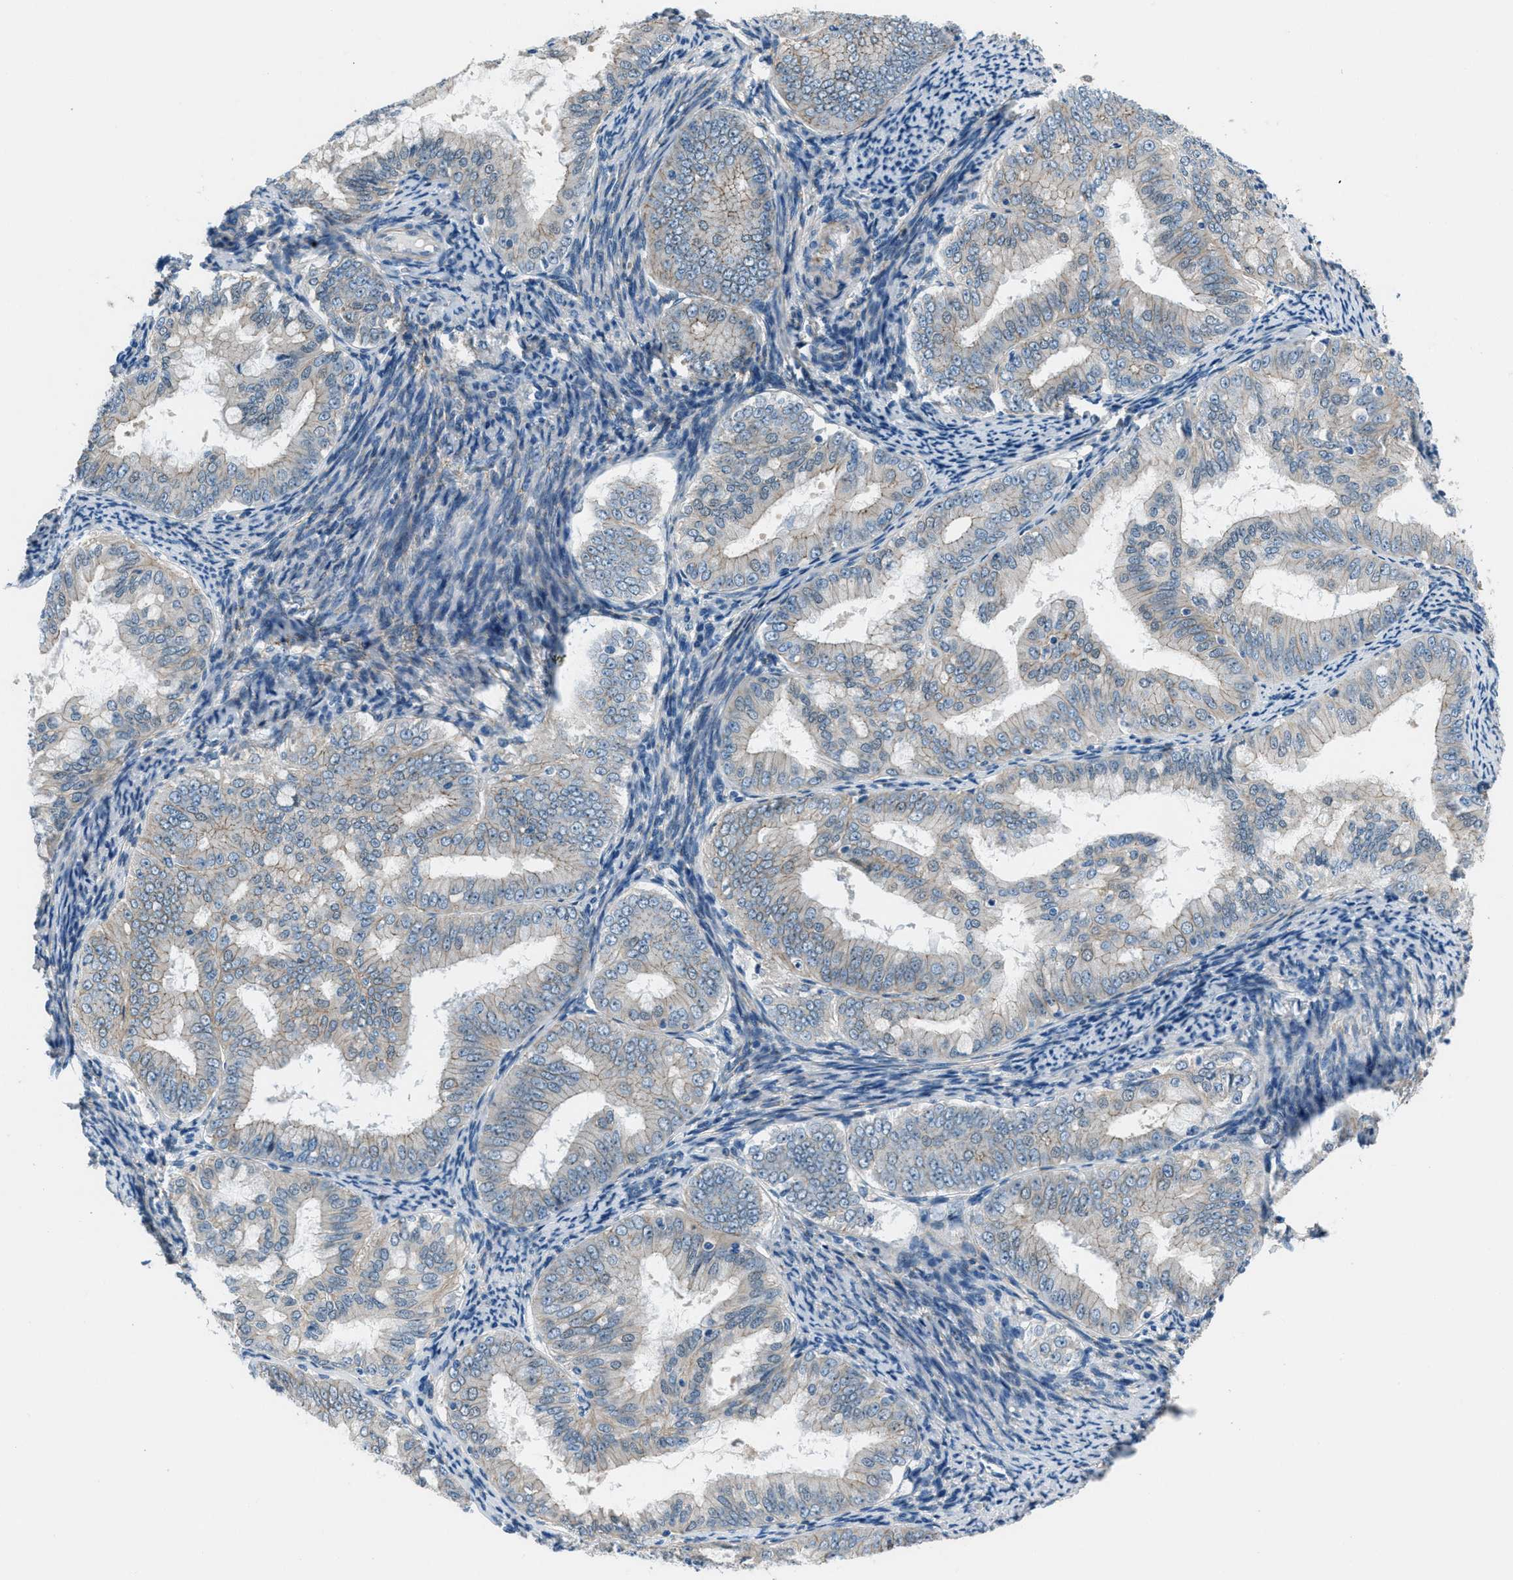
{"staining": {"intensity": "negative", "quantity": "none", "location": "none"}, "tissue": "endometrial cancer", "cell_type": "Tumor cells", "image_type": "cancer", "snomed": [{"axis": "morphology", "description": "Adenocarcinoma, NOS"}, {"axis": "topography", "description": "Endometrium"}], "caption": "Immunohistochemistry image of neoplastic tissue: endometrial adenocarcinoma stained with DAB (3,3'-diaminobenzidine) shows no significant protein staining in tumor cells. Nuclei are stained in blue.", "gene": "FBN1", "patient": {"sex": "female", "age": 63}}